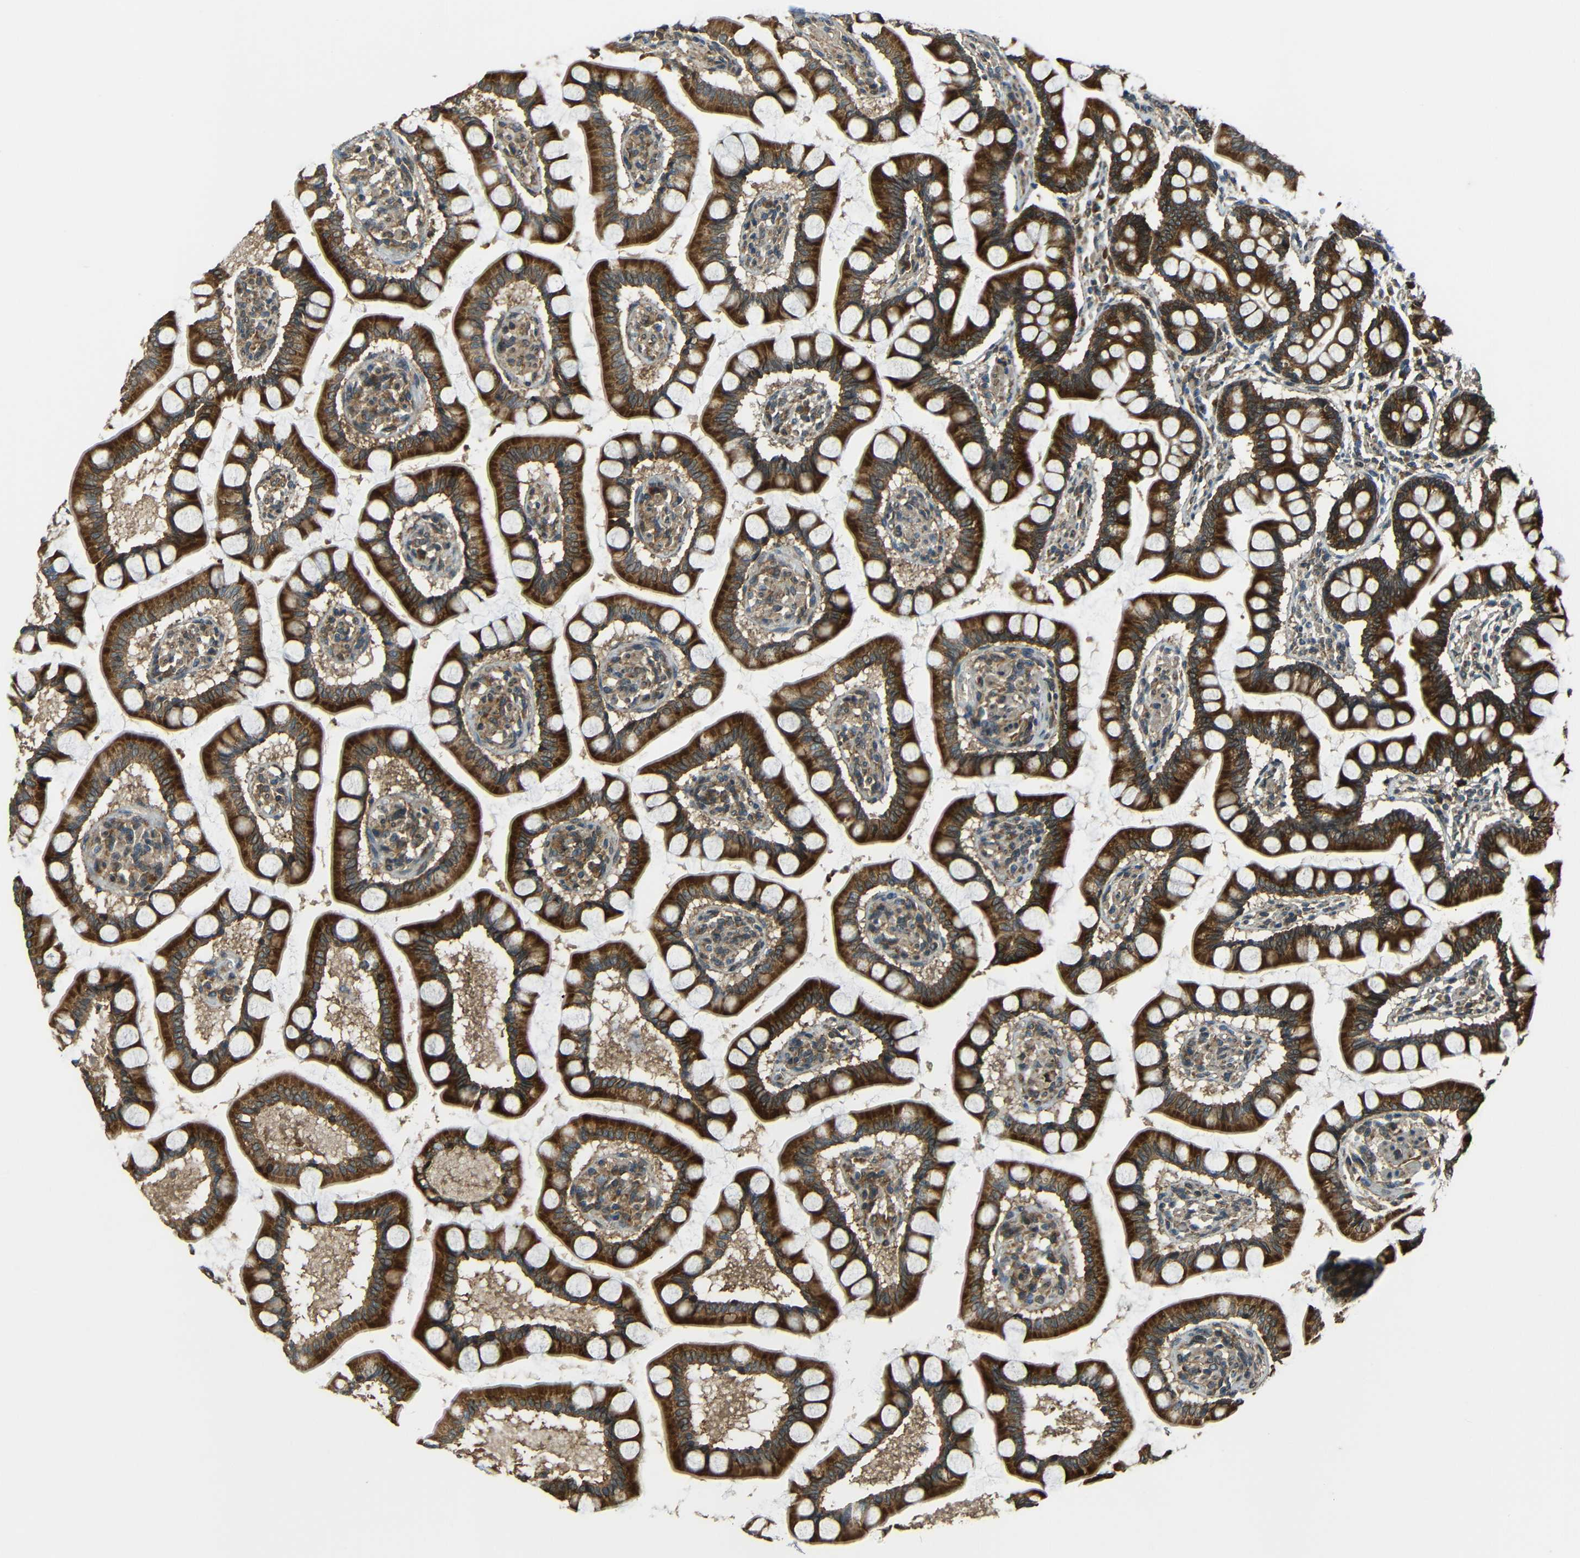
{"staining": {"intensity": "strong", "quantity": ">75%", "location": "cytoplasmic/membranous"}, "tissue": "small intestine", "cell_type": "Glandular cells", "image_type": "normal", "snomed": [{"axis": "morphology", "description": "Normal tissue, NOS"}, {"axis": "topography", "description": "Small intestine"}], "caption": "IHC photomicrograph of normal small intestine stained for a protein (brown), which demonstrates high levels of strong cytoplasmic/membranous positivity in about >75% of glandular cells.", "gene": "VAPB", "patient": {"sex": "male", "age": 41}}